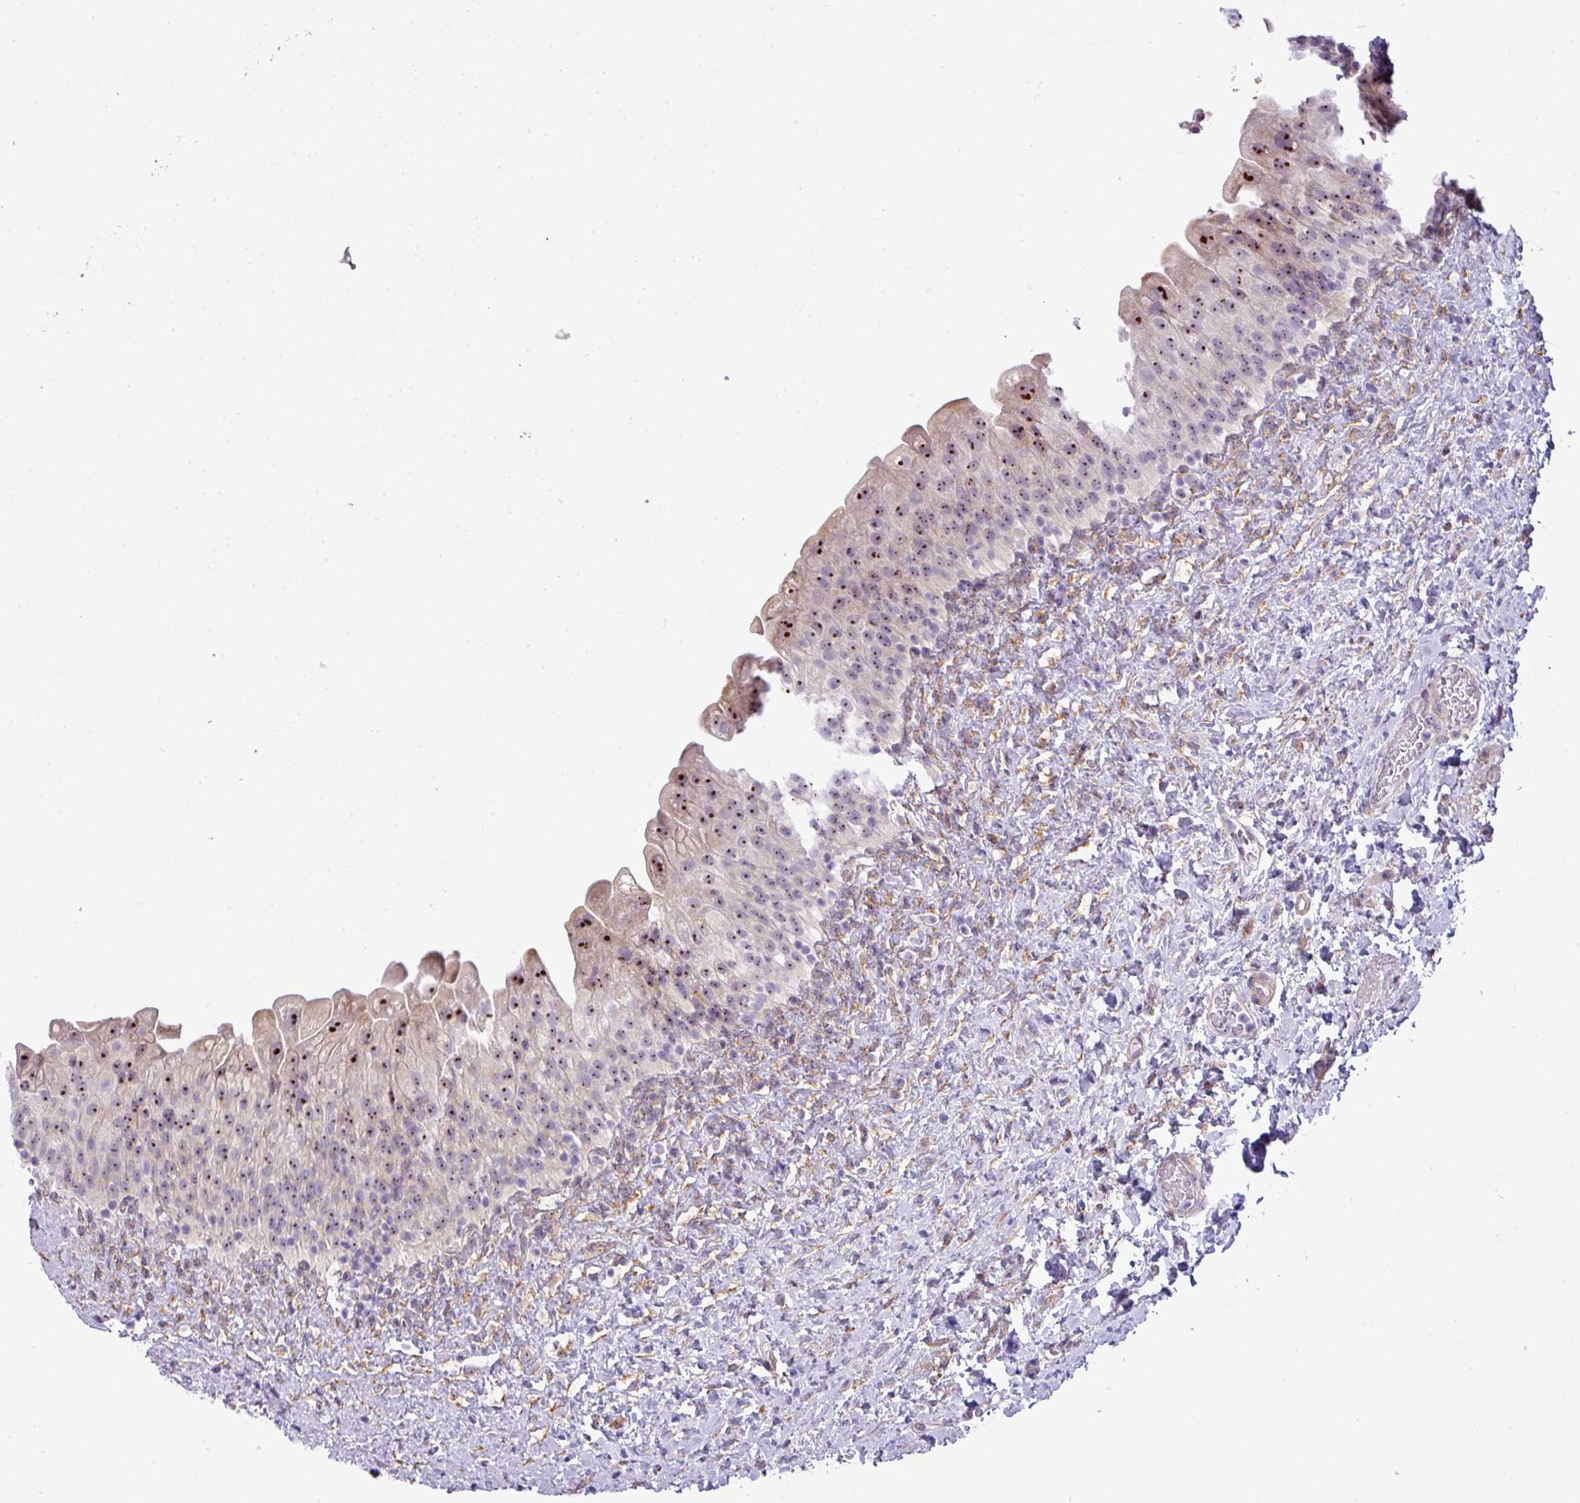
{"staining": {"intensity": "strong", "quantity": "25%-75%", "location": "nuclear"}, "tissue": "urinary bladder", "cell_type": "Urothelial cells", "image_type": "normal", "snomed": [{"axis": "morphology", "description": "Normal tissue, NOS"}, {"axis": "topography", "description": "Urinary bladder"}], "caption": "A high-resolution photomicrograph shows immunohistochemistry staining of normal urinary bladder, which reveals strong nuclear positivity in about 25%-75% of urothelial cells.", "gene": "MAK16", "patient": {"sex": "female", "age": 27}}